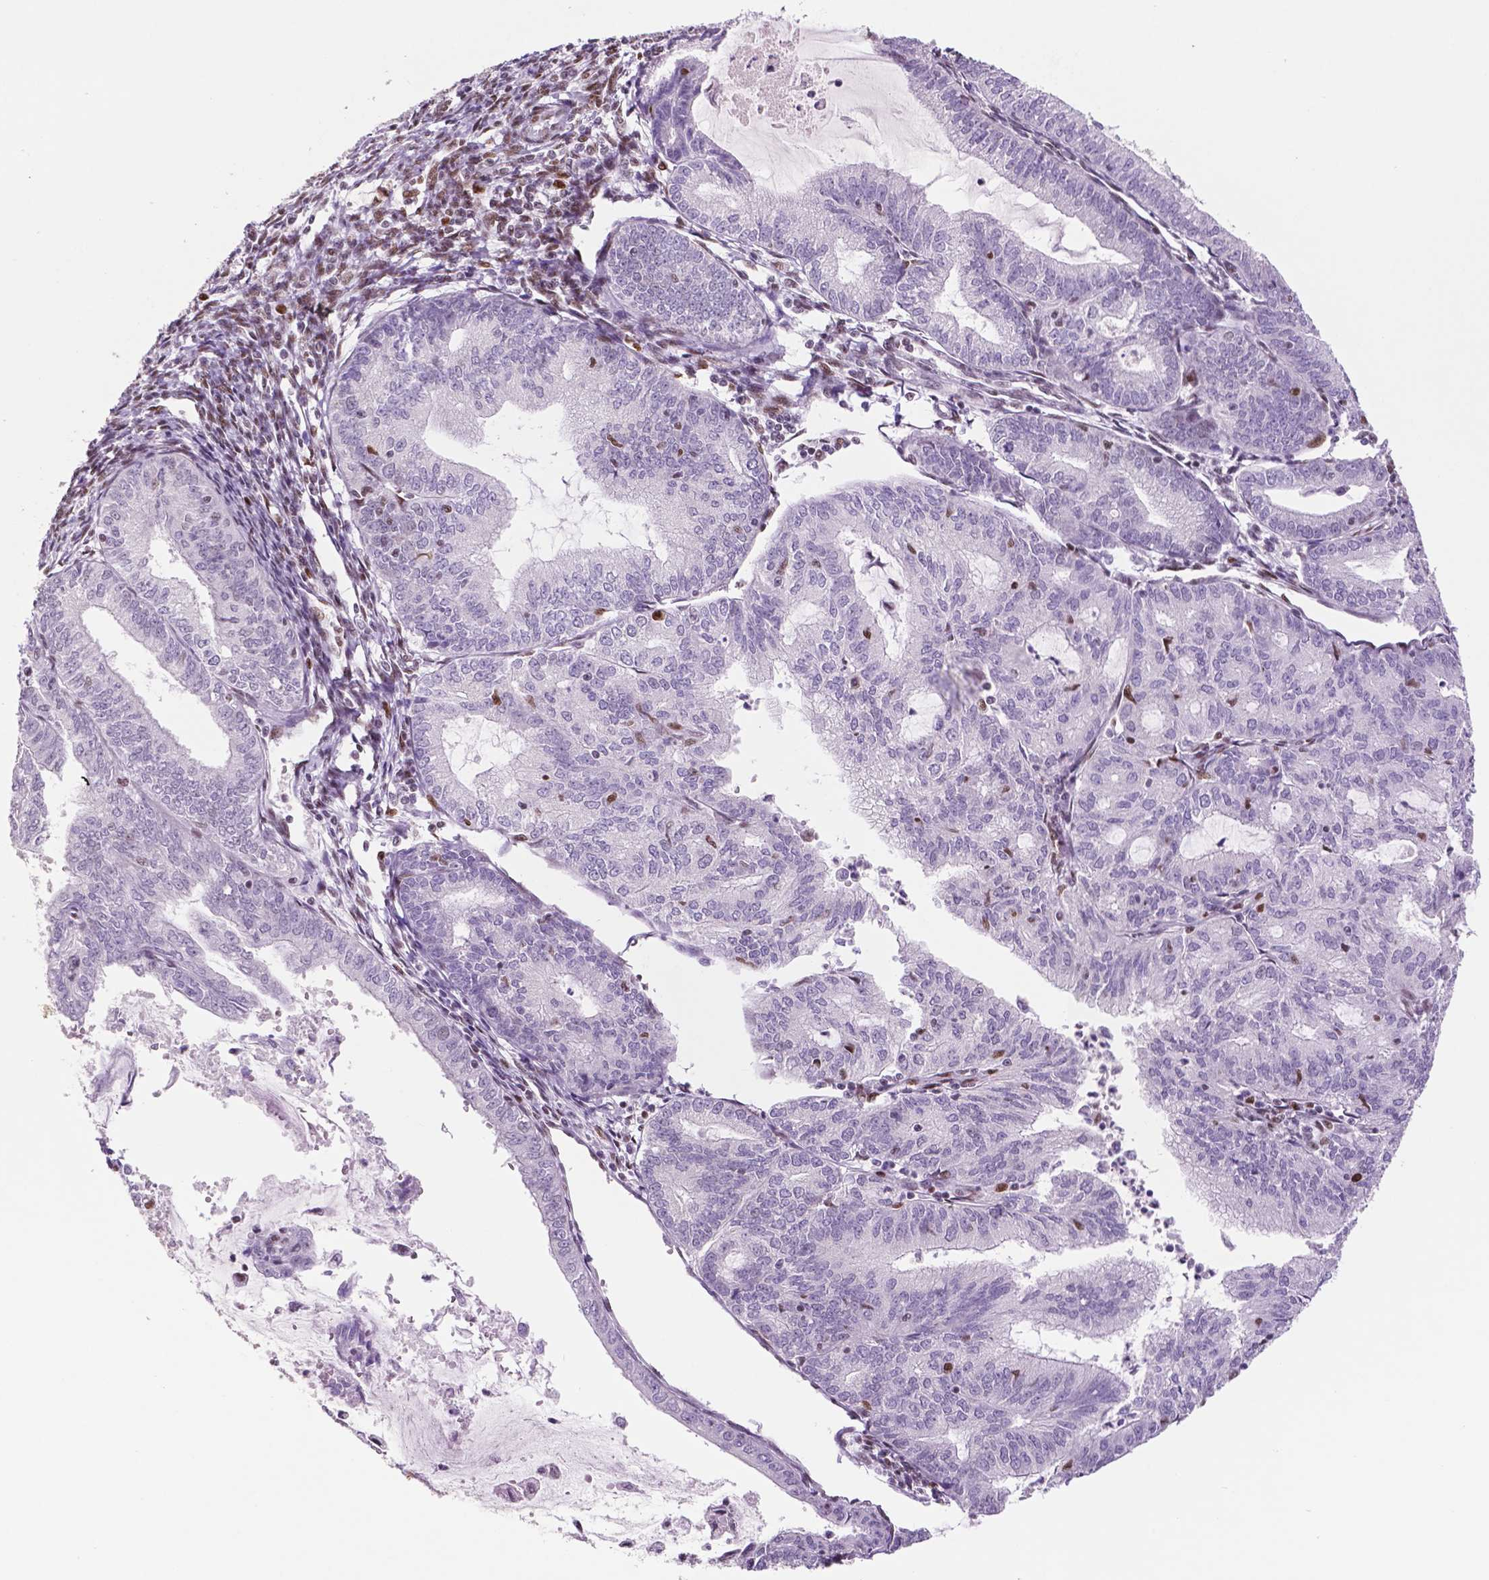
{"staining": {"intensity": "negative", "quantity": "none", "location": "none"}, "tissue": "endometrial cancer", "cell_type": "Tumor cells", "image_type": "cancer", "snomed": [{"axis": "morphology", "description": "Adenocarcinoma, NOS"}, {"axis": "topography", "description": "Endometrium"}], "caption": "A histopathology image of endometrial cancer stained for a protein reveals no brown staining in tumor cells.", "gene": "MSH6", "patient": {"sex": "female", "age": 70}}